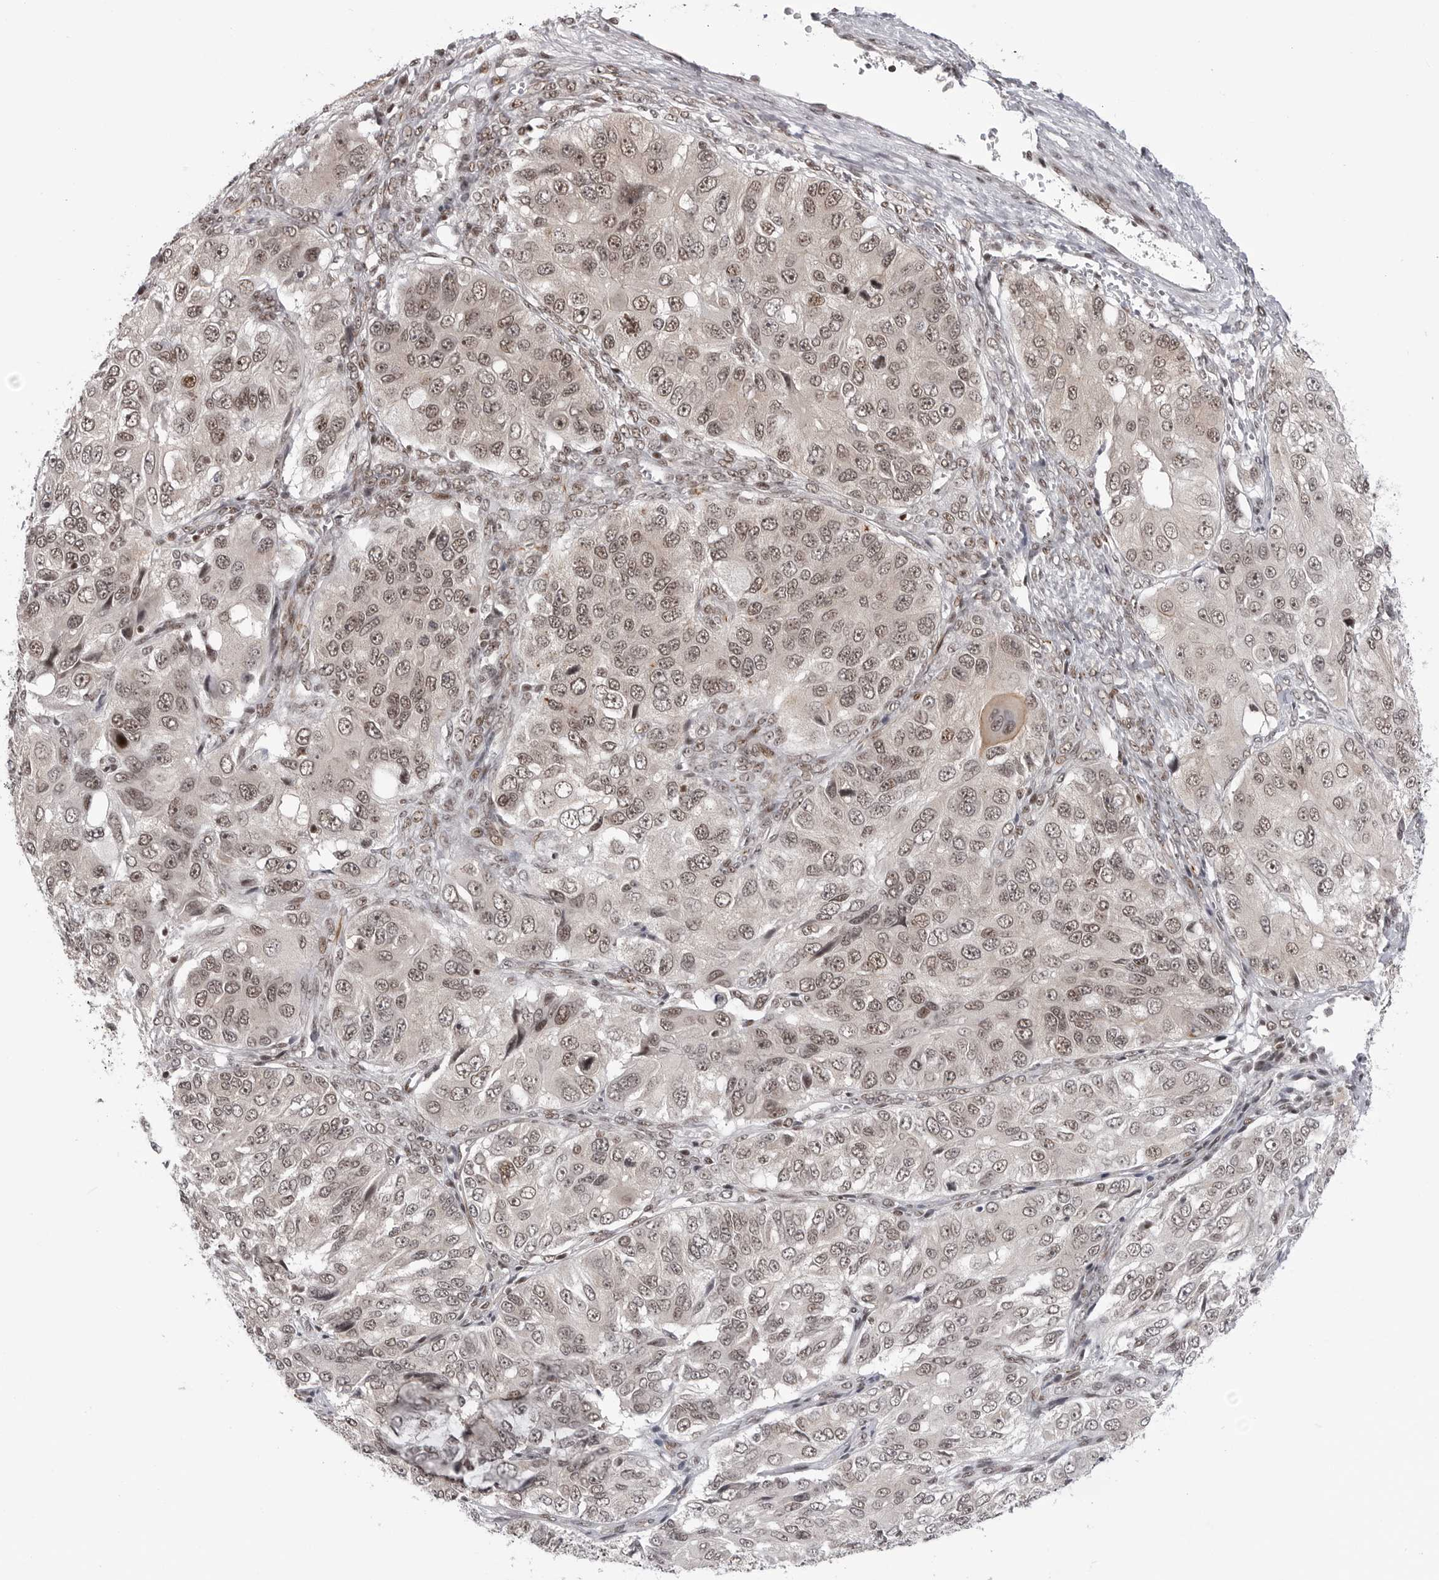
{"staining": {"intensity": "weak", "quantity": ">75%", "location": "nuclear"}, "tissue": "ovarian cancer", "cell_type": "Tumor cells", "image_type": "cancer", "snomed": [{"axis": "morphology", "description": "Carcinoma, endometroid"}, {"axis": "topography", "description": "Ovary"}], "caption": "Human ovarian cancer stained for a protein (brown) exhibits weak nuclear positive positivity in about >75% of tumor cells.", "gene": "TRIM66", "patient": {"sex": "female", "age": 51}}